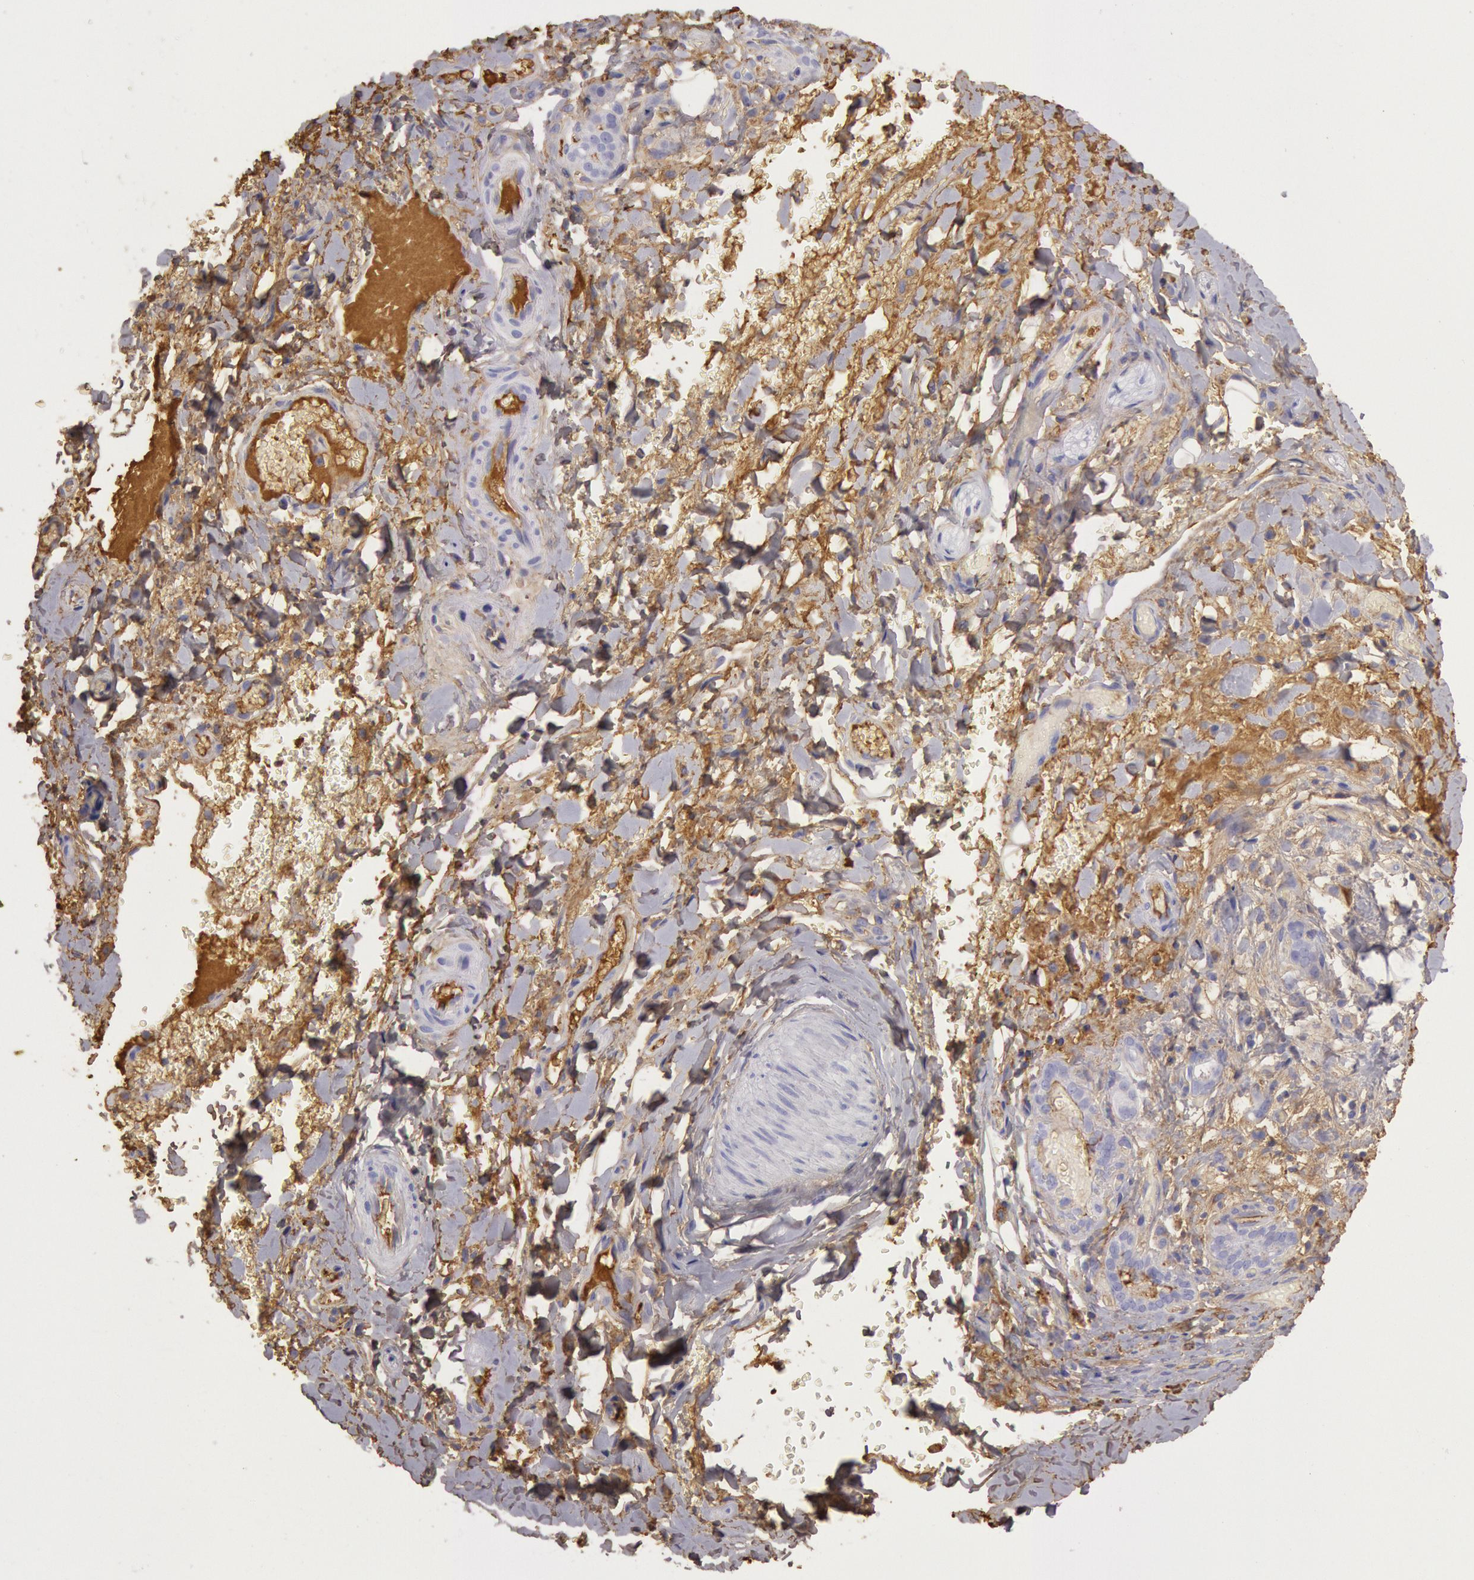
{"staining": {"intensity": "moderate", "quantity": "<25%", "location": "cytoplasmic/membranous"}, "tissue": "thyroid gland", "cell_type": "Glandular cells", "image_type": "normal", "snomed": [{"axis": "morphology", "description": "Normal tissue, NOS"}, {"axis": "topography", "description": "Thyroid gland"}], "caption": "Immunohistochemical staining of benign human thyroid gland demonstrates moderate cytoplasmic/membranous protein positivity in about <25% of glandular cells. The staining was performed using DAB, with brown indicating positive protein expression. Nuclei are stained blue with hematoxylin.", "gene": "IGHG1", "patient": {"sex": "male", "age": 61}}